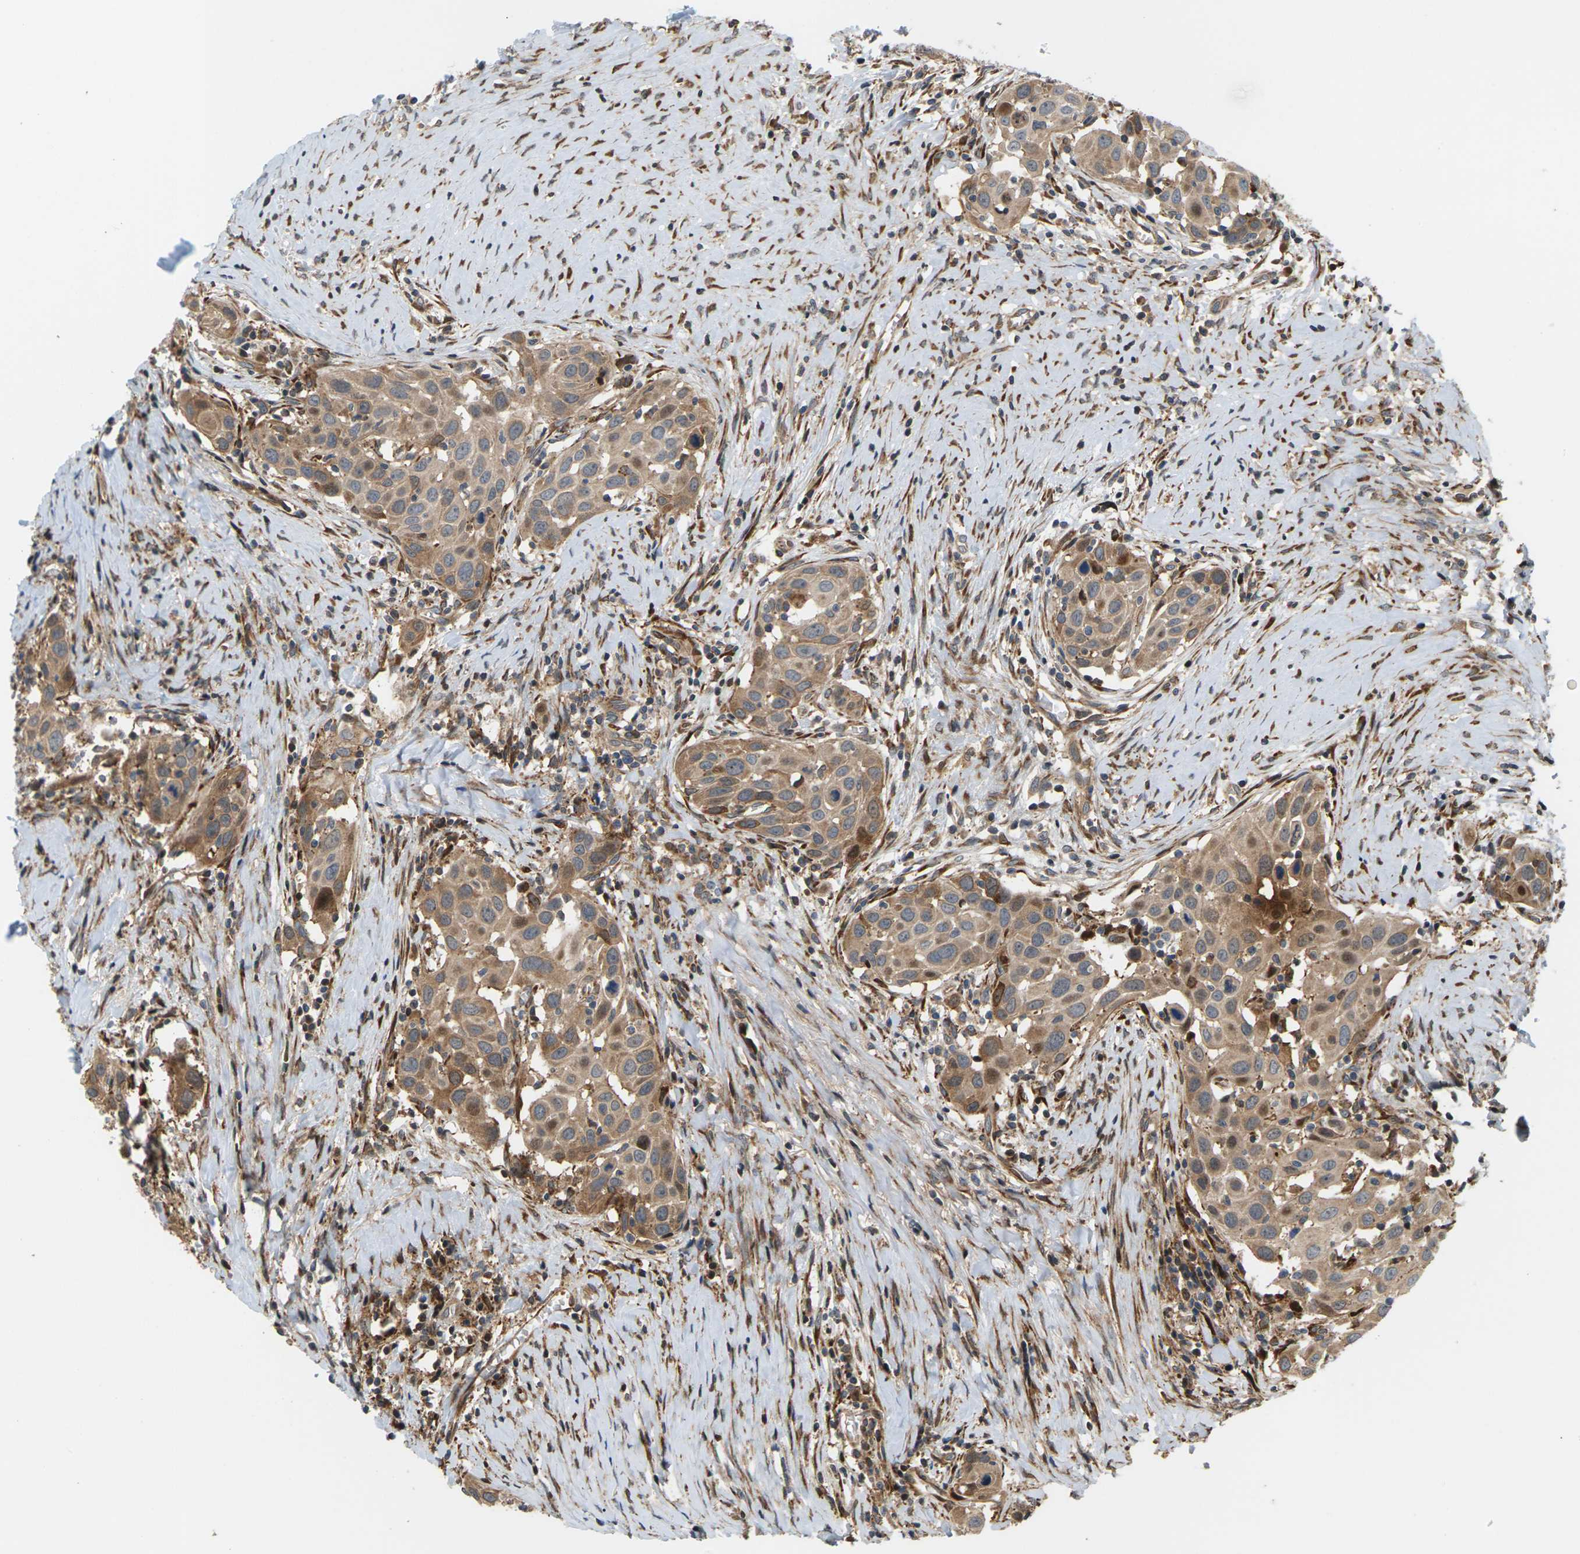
{"staining": {"intensity": "moderate", "quantity": ">75%", "location": "cytoplasmic/membranous"}, "tissue": "head and neck cancer", "cell_type": "Tumor cells", "image_type": "cancer", "snomed": [{"axis": "morphology", "description": "Squamous cell carcinoma, NOS"}, {"axis": "topography", "description": "Oral tissue"}, {"axis": "topography", "description": "Head-Neck"}], "caption": "Head and neck cancer (squamous cell carcinoma) stained with immunohistochemistry displays moderate cytoplasmic/membranous expression in about >75% of tumor cells.", "gene": "ROBO1", "patient": {"sex": "female", "age": 50}}